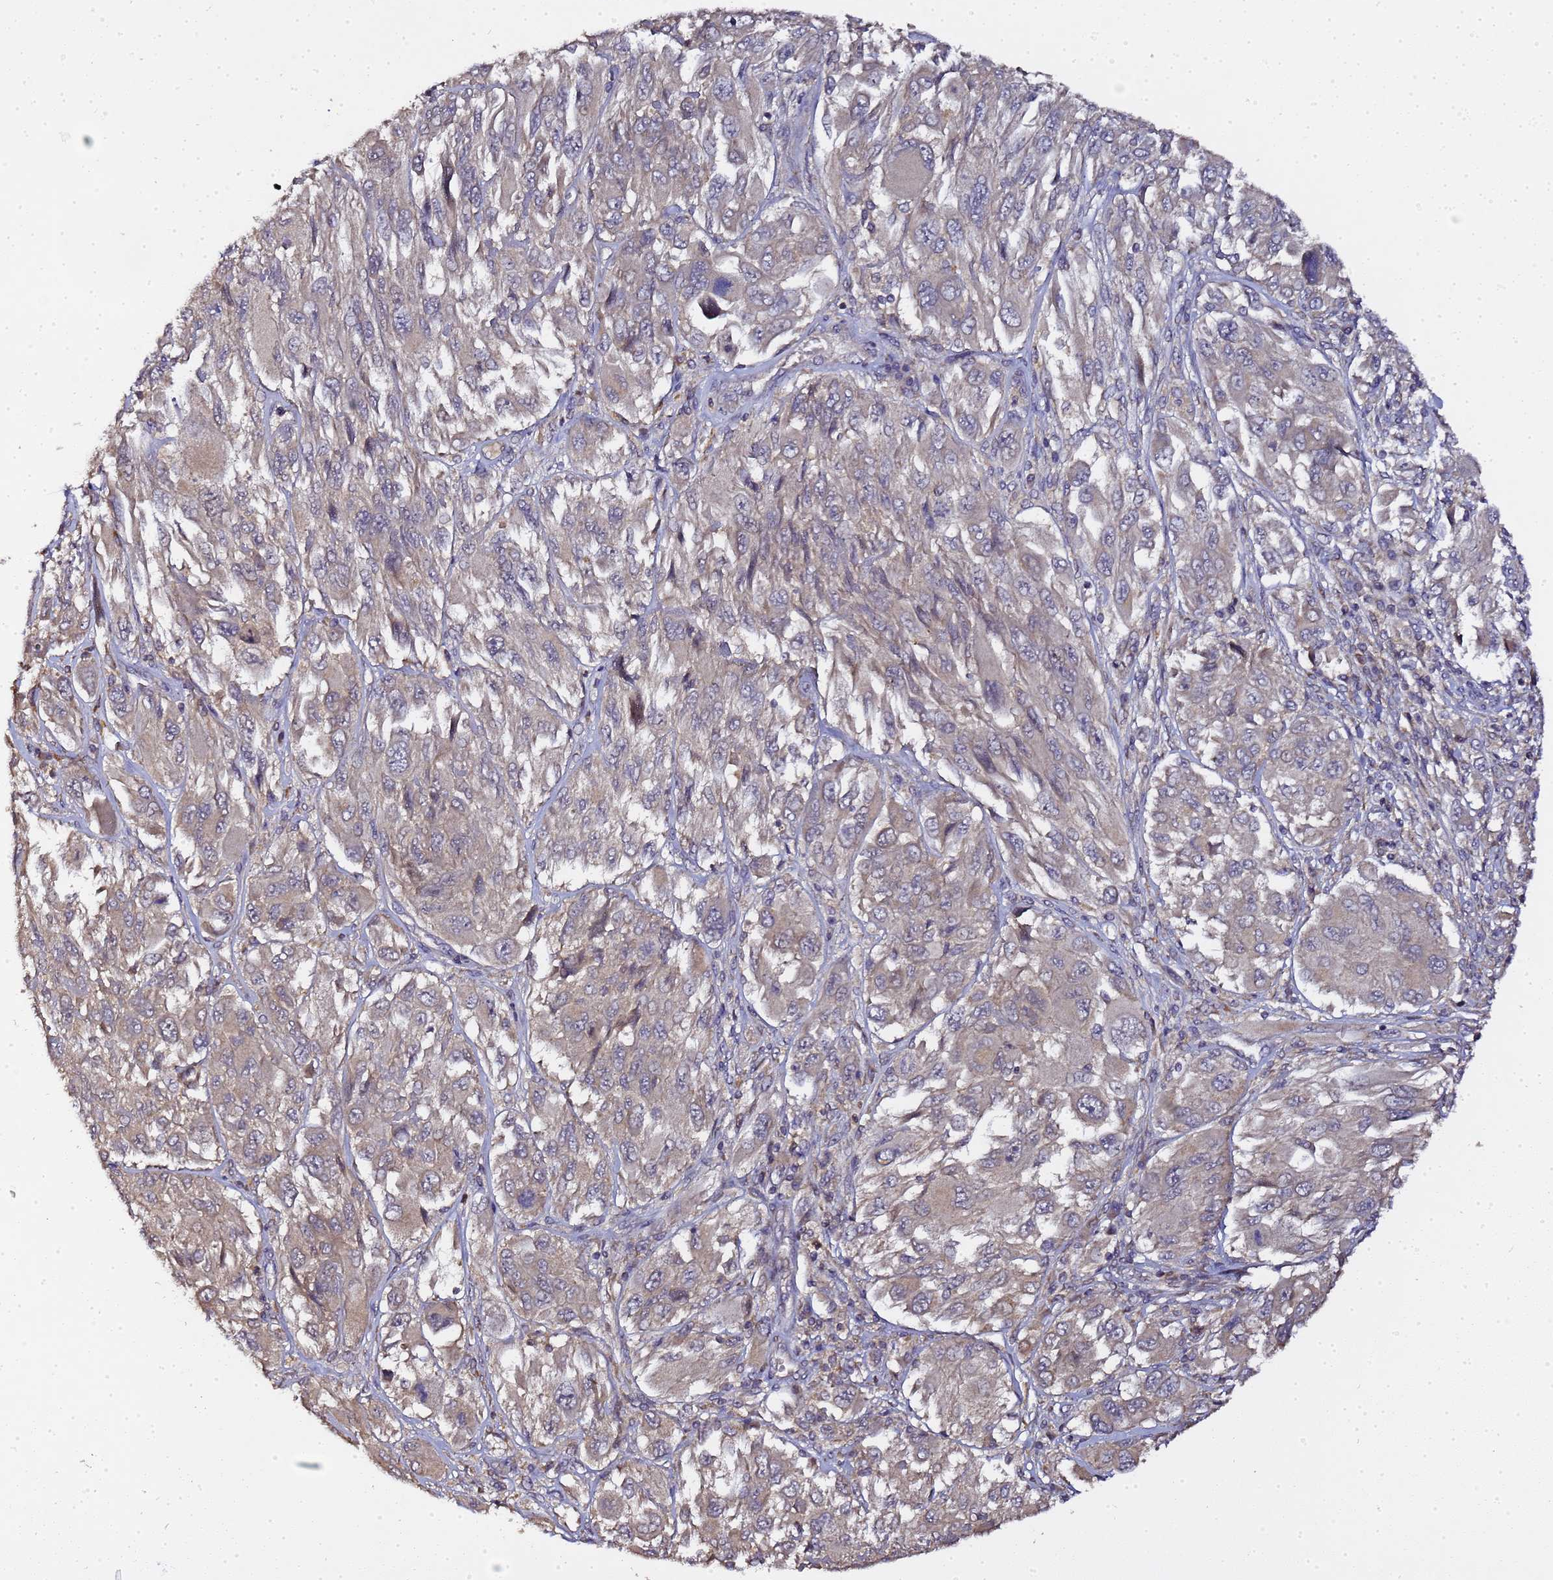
{"staining": {"intensity": "weak", "quantity": "25%-75%", "location": "cytoplasmic/membranous"}, "tissue": "melanoma", "cell_type": "Tumor cells", "image_type": "cancer", "snomed": [{"axis": "morphology", "description": "Malignant melanoma, NOS"}, {"axis": "topography", "description": "Skin"}], "caption": "This is a histology image of immunohistochemistry staining of malignant melanoma, which shows weak staining in the cytoplasmic/membranous of tumor cells.", "gene": "LGI4", "patient": {"sex": "female", "age": 91}}